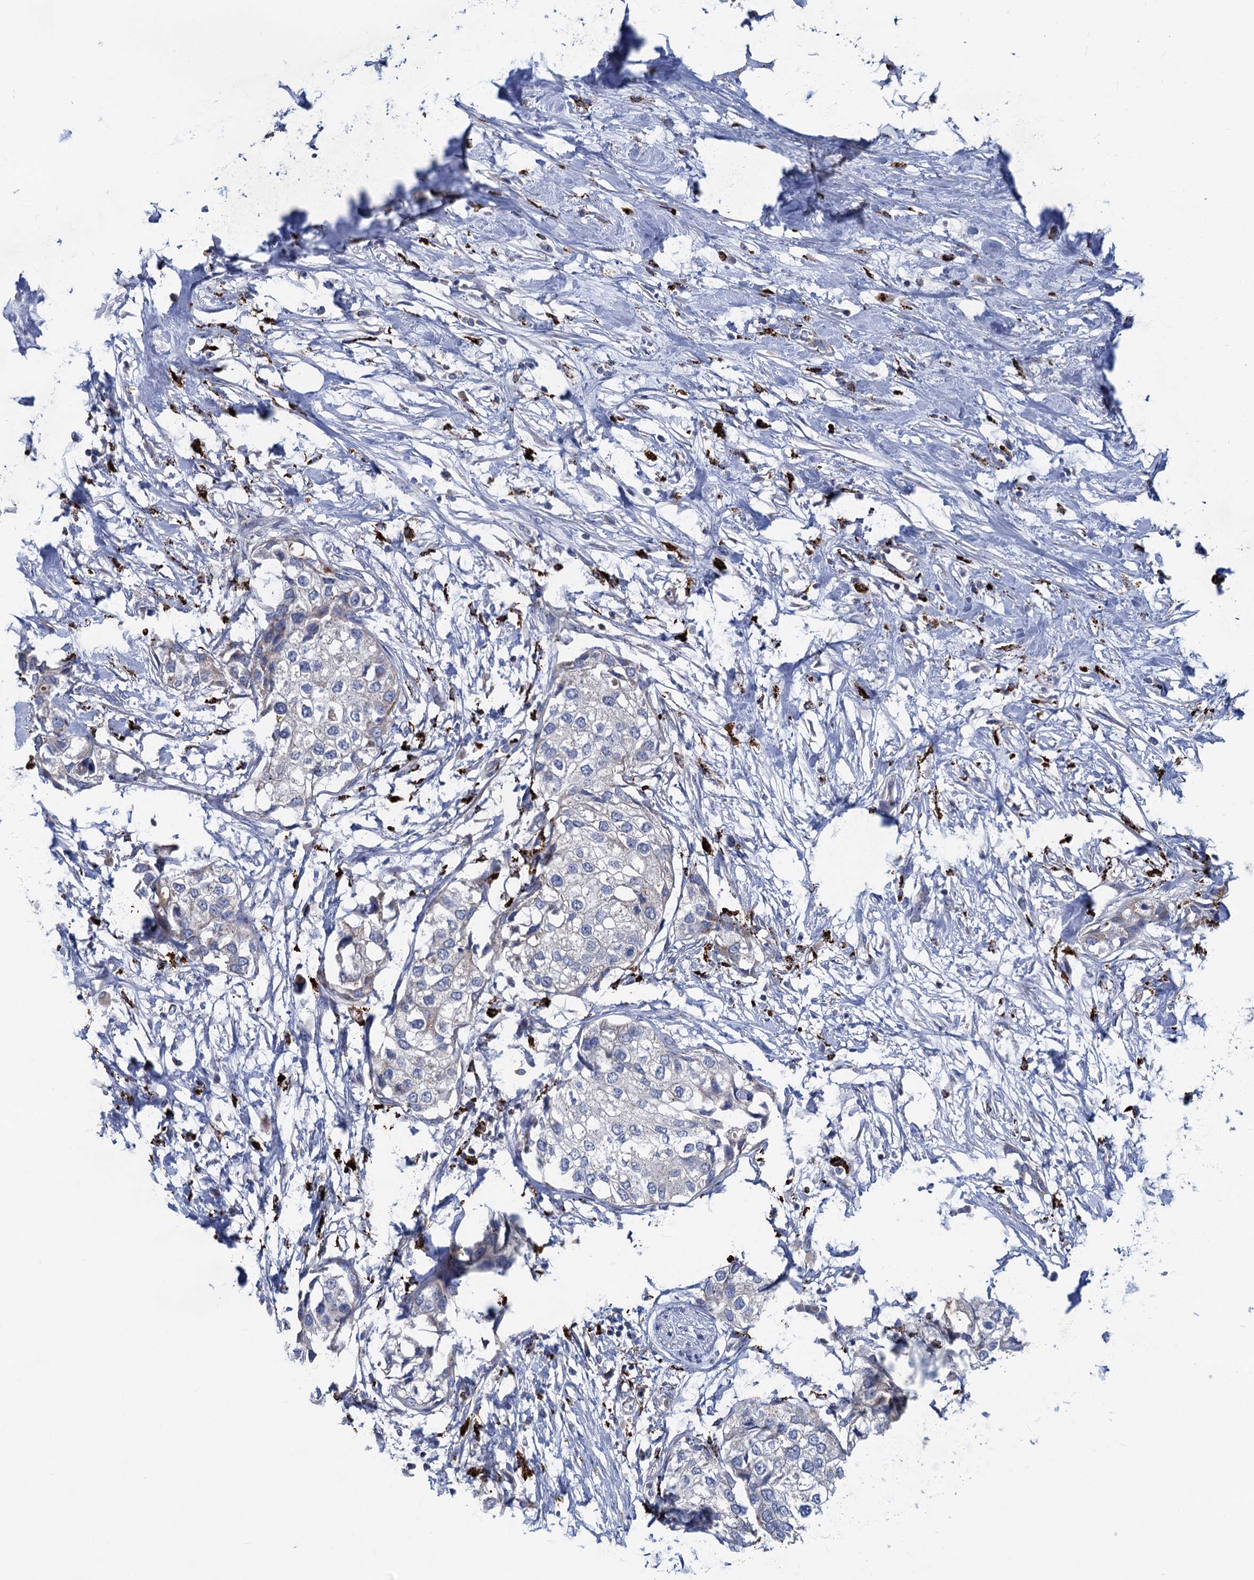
{"staining": {"intensity": "negative", "quantity": "none", "location": "none"}, "tissue": "urothelial cancer", "cell_type": "Tumor cells", "image_type": "cancer", "snomed": [{"axis": "morphology", "description": "Urothelial carcinoma, High grade"}, {"axis": "topography", "description": "Urinary bladder"}], "caption": "Immunohistochemical staining of high-grade urothelial carcinoma exhibits no significant staining in tumor cells.", "gene": "ANKS3", "patient": {"sex": "male", "age": 64}}